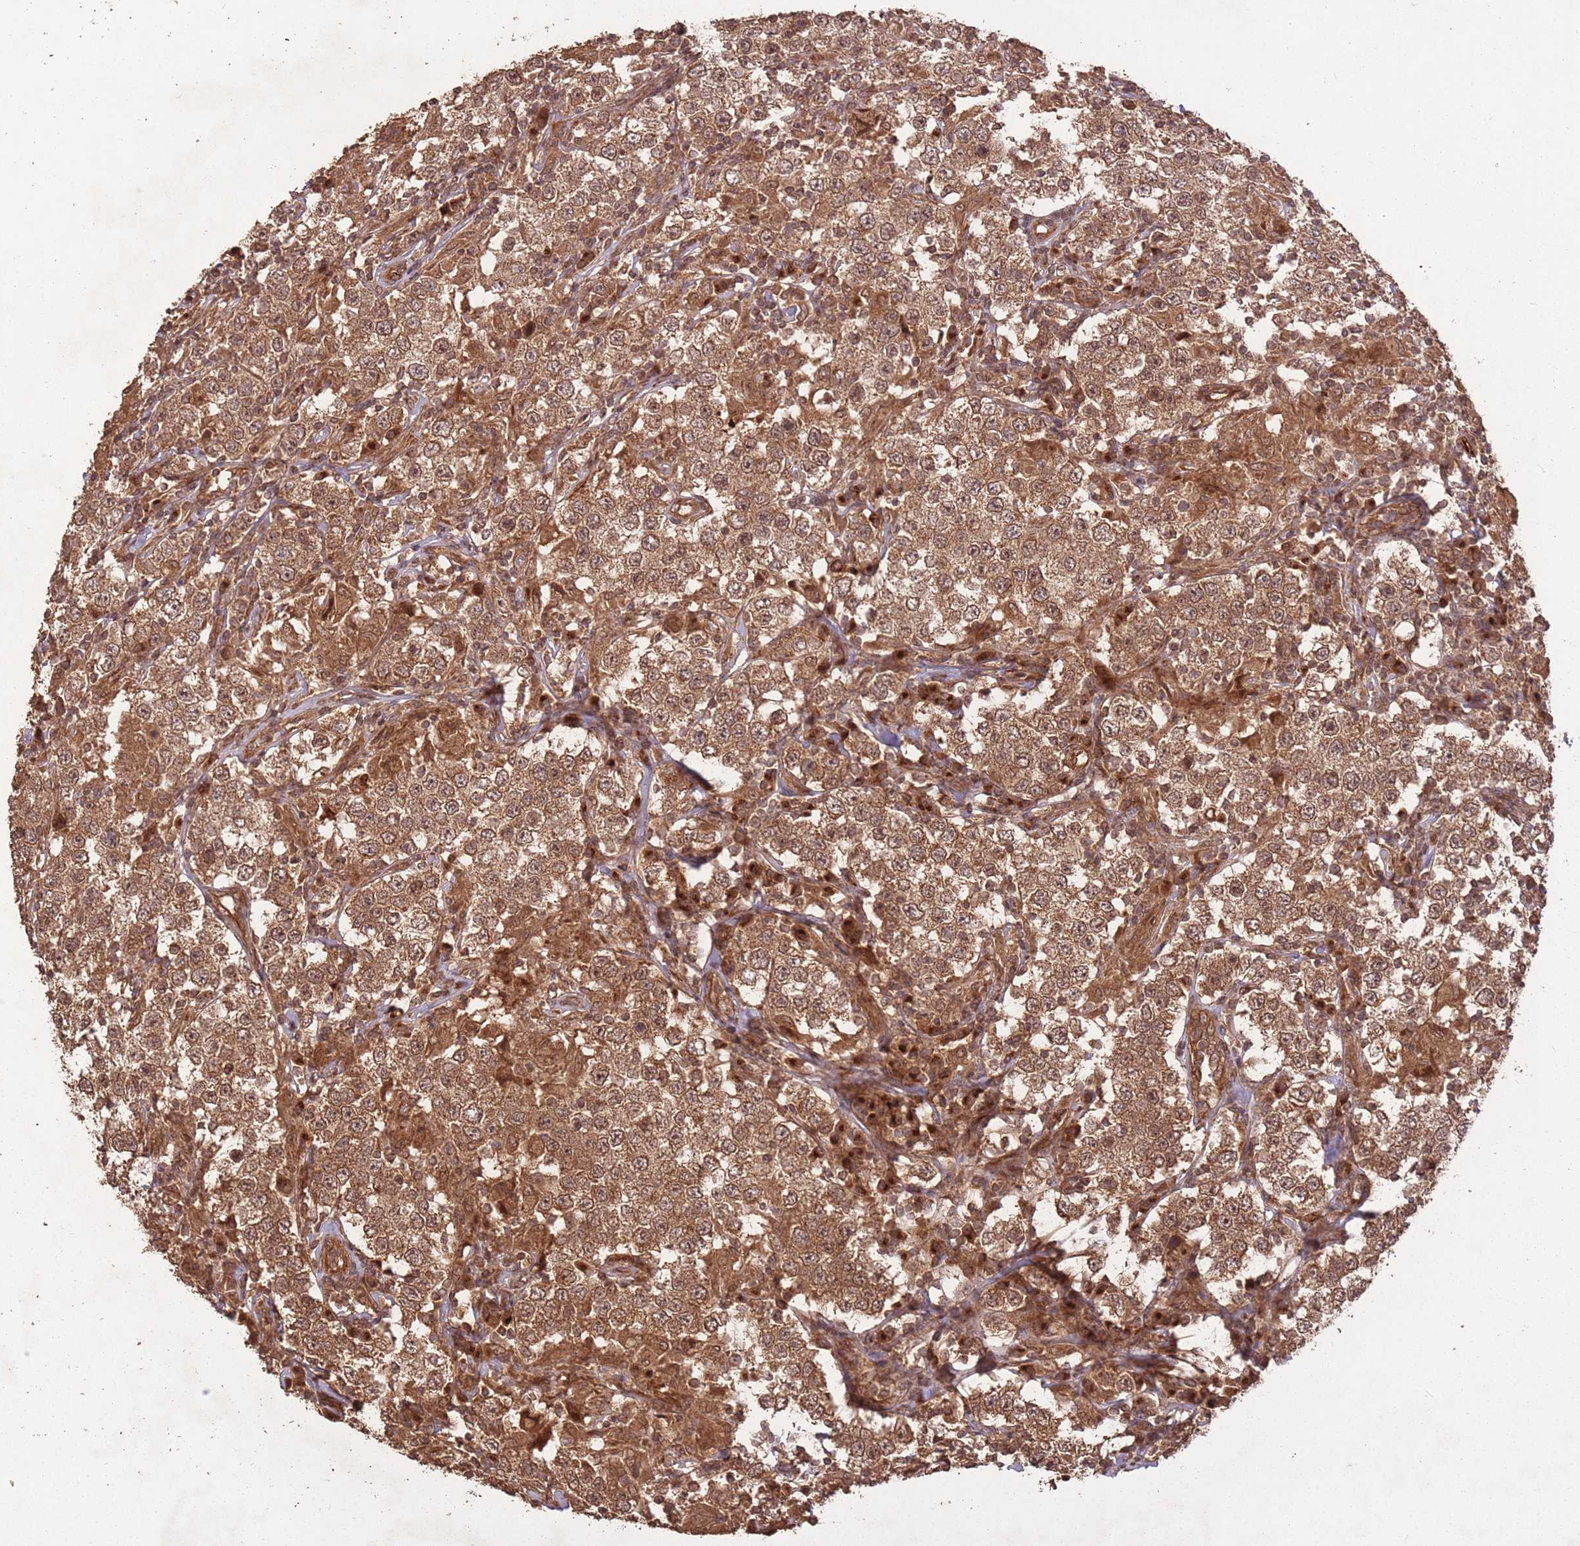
{"staining": {"intensity": "strong", "quantity": ">75%", "location": "cytoplasmic/membranous,nuclear"}, "tissue": "testis cancer", "cell_type": "Tumor cells", "image_type": "cancer", "snomed": [{"axis": "morphology", "description": "Seminoma, NOS"}, {"axis": "morphology", "description": "Carcinoma, Embryonal, NOS"}, {"axis": "topography", "description": "Testis"}], "caption": "Immunohistochemical staining of human embryonal carcinoma (testis) reveals high levels of strong cytoplasmic/membranous and nuclear positivity in about >75% of tumor cells. The staining was performed using DAB, with brown indicating positive protein expression. Nuclei are stained blue with hematoxylin.", "gene": "ERBB3", "patient": {"sex": "male", "age": 41}}